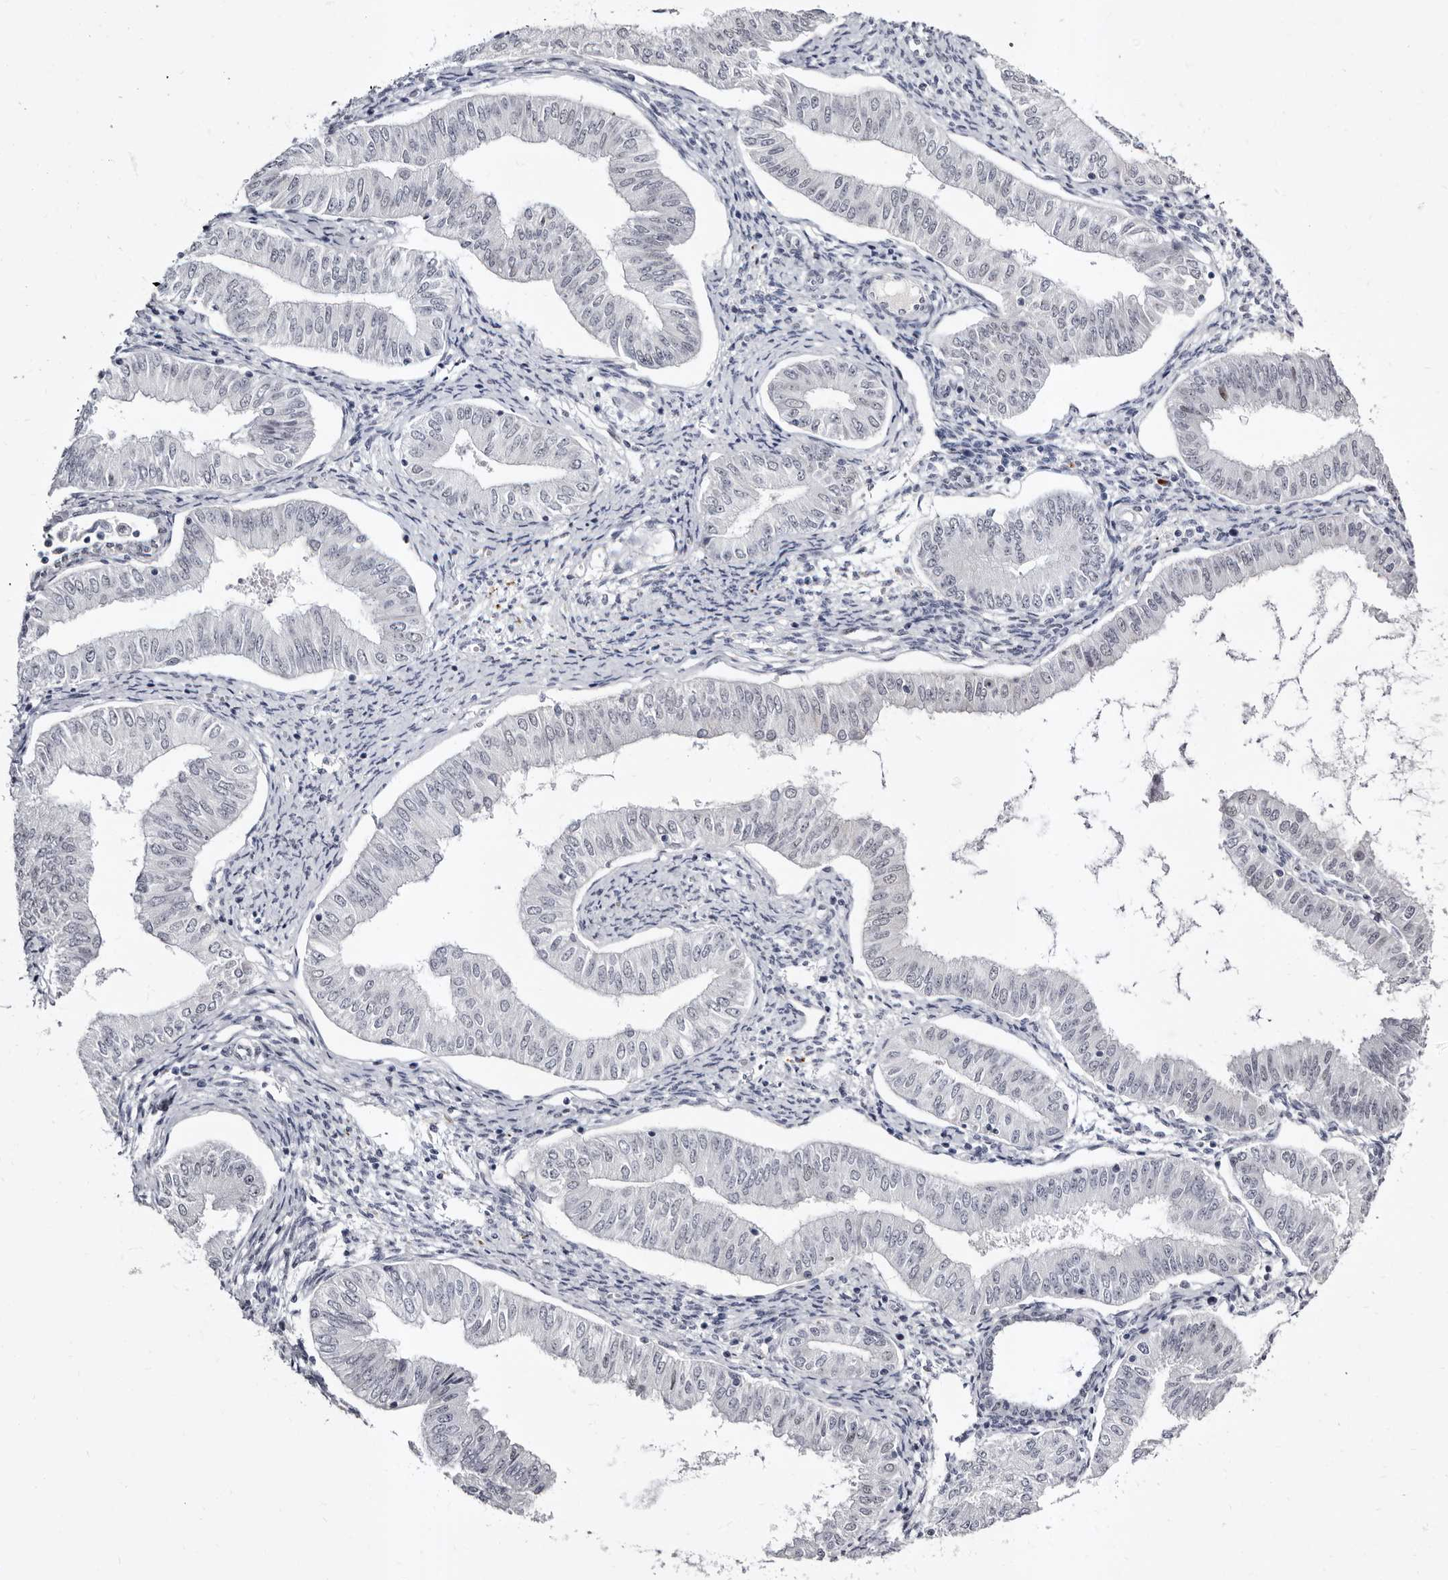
{"staining": {"intensity": "negative", "quantity": "none", "location": "none"}, "tissue": "endometrial cancer", "cell_type": "Tumor cells", "image_type": "cancer", "snomed": [{"axis": "morphology", "description": "Normal tissue, NOS"}, {"axis": "morphology", "description": "Adenocarcinoma, NOS"}, {"axis": "topography", "description": "Endometrium"}], "caption": "Image shows no protein staining in tumor cells of adenocarcinoma (endometrial) tissue.", "gene": "ZNF326", "patient": {"sex": "female", "age": 53}}